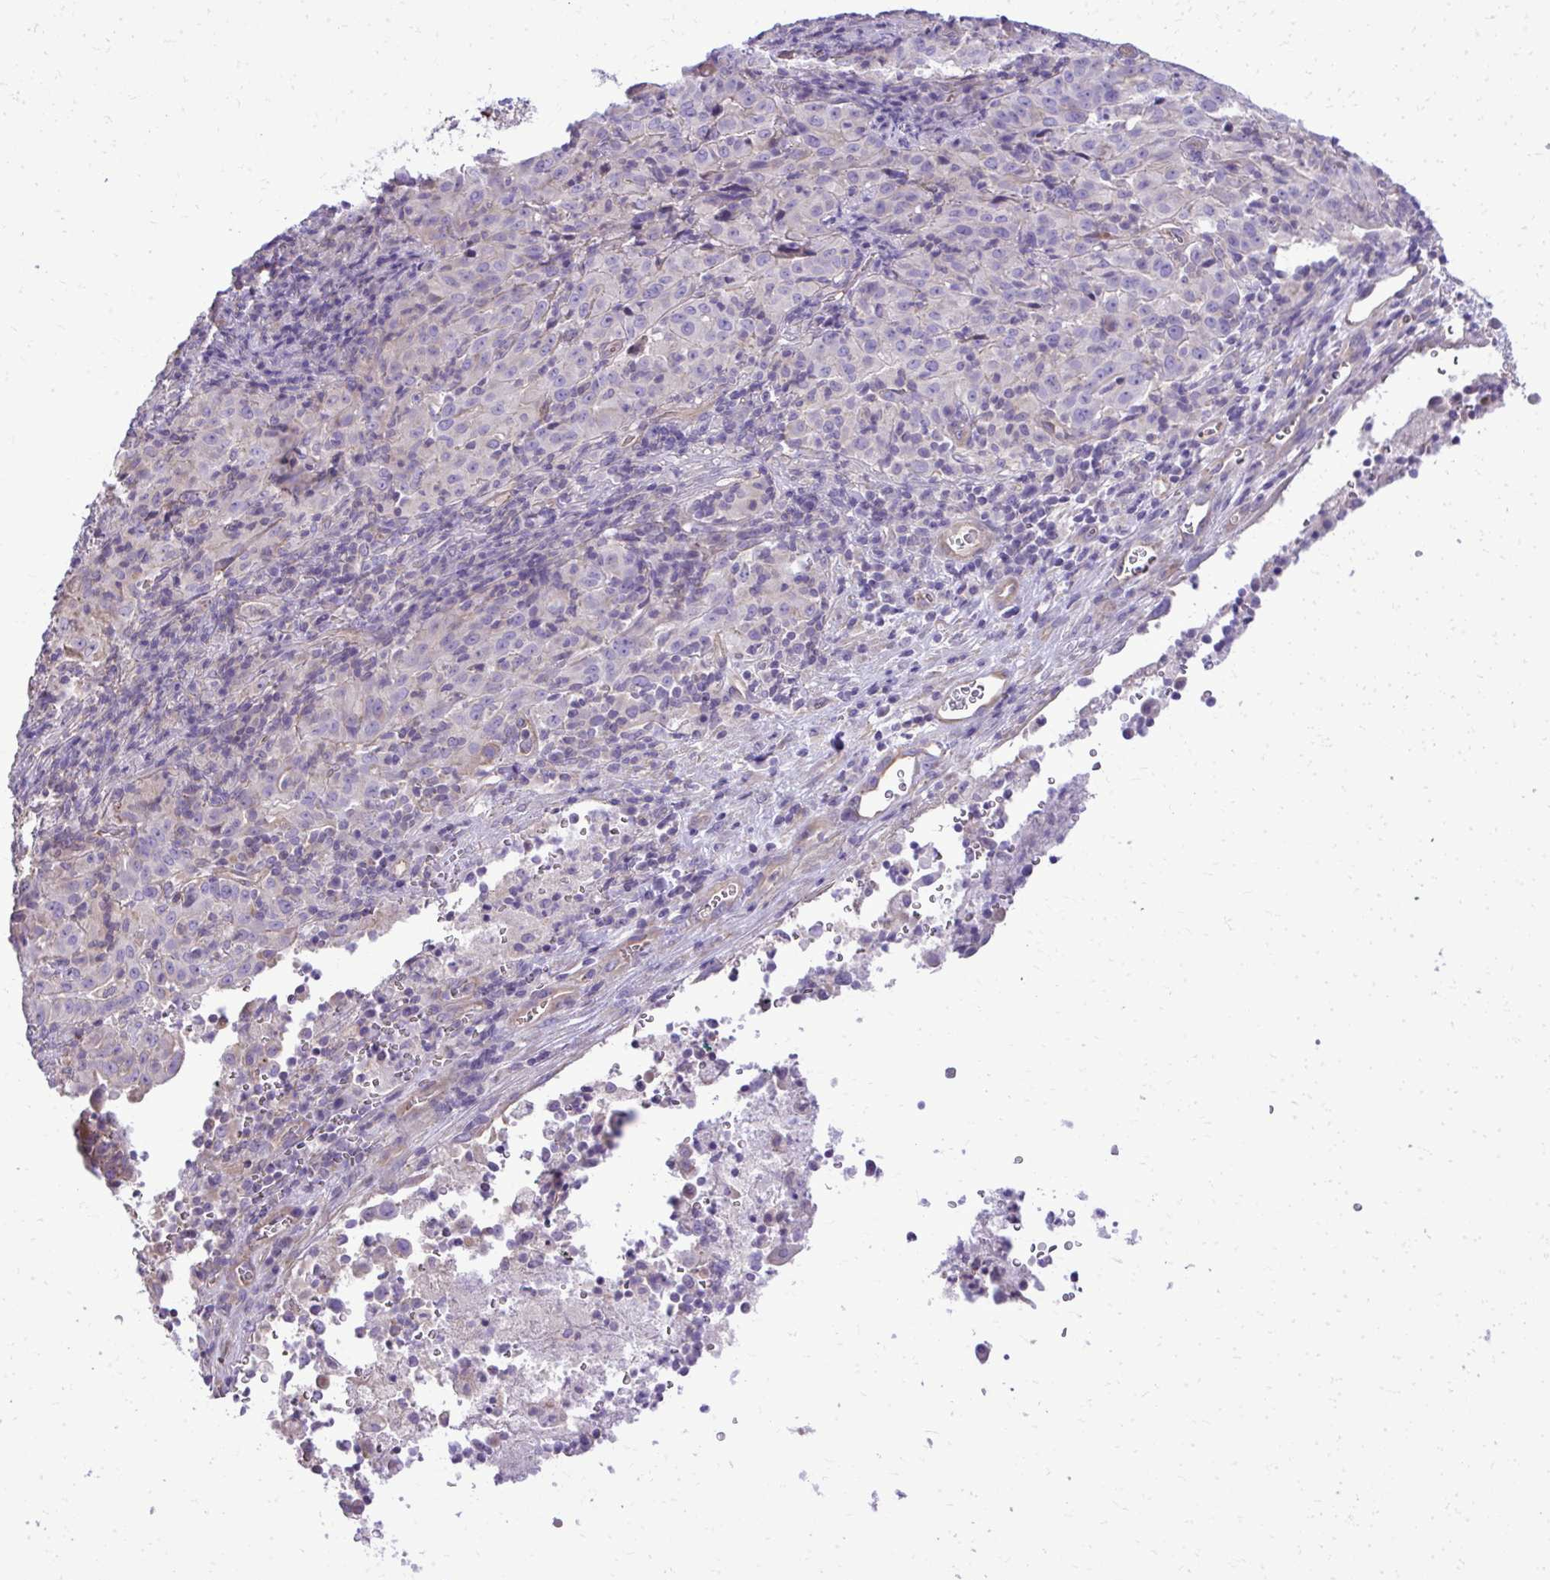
{"staining": {"intensity": "negative", "quantity": "none", "location": "none"}, "tissue": "pancreatic cancer", "cell_type": "Tumor cells", "image_type": "cancer", "snomed": [{"axis": "morphology", "description": "Adenocarcinoma, NOS"}, {"axis": "topography", "description": "Pancreas"}], "caption": "A photomicrograph of human adenocarcinoma (pancreatic) is negative for staining in tumor cells.", "gene": "RUNDC3B", "patient": {"sex": "male", "age": 63}}